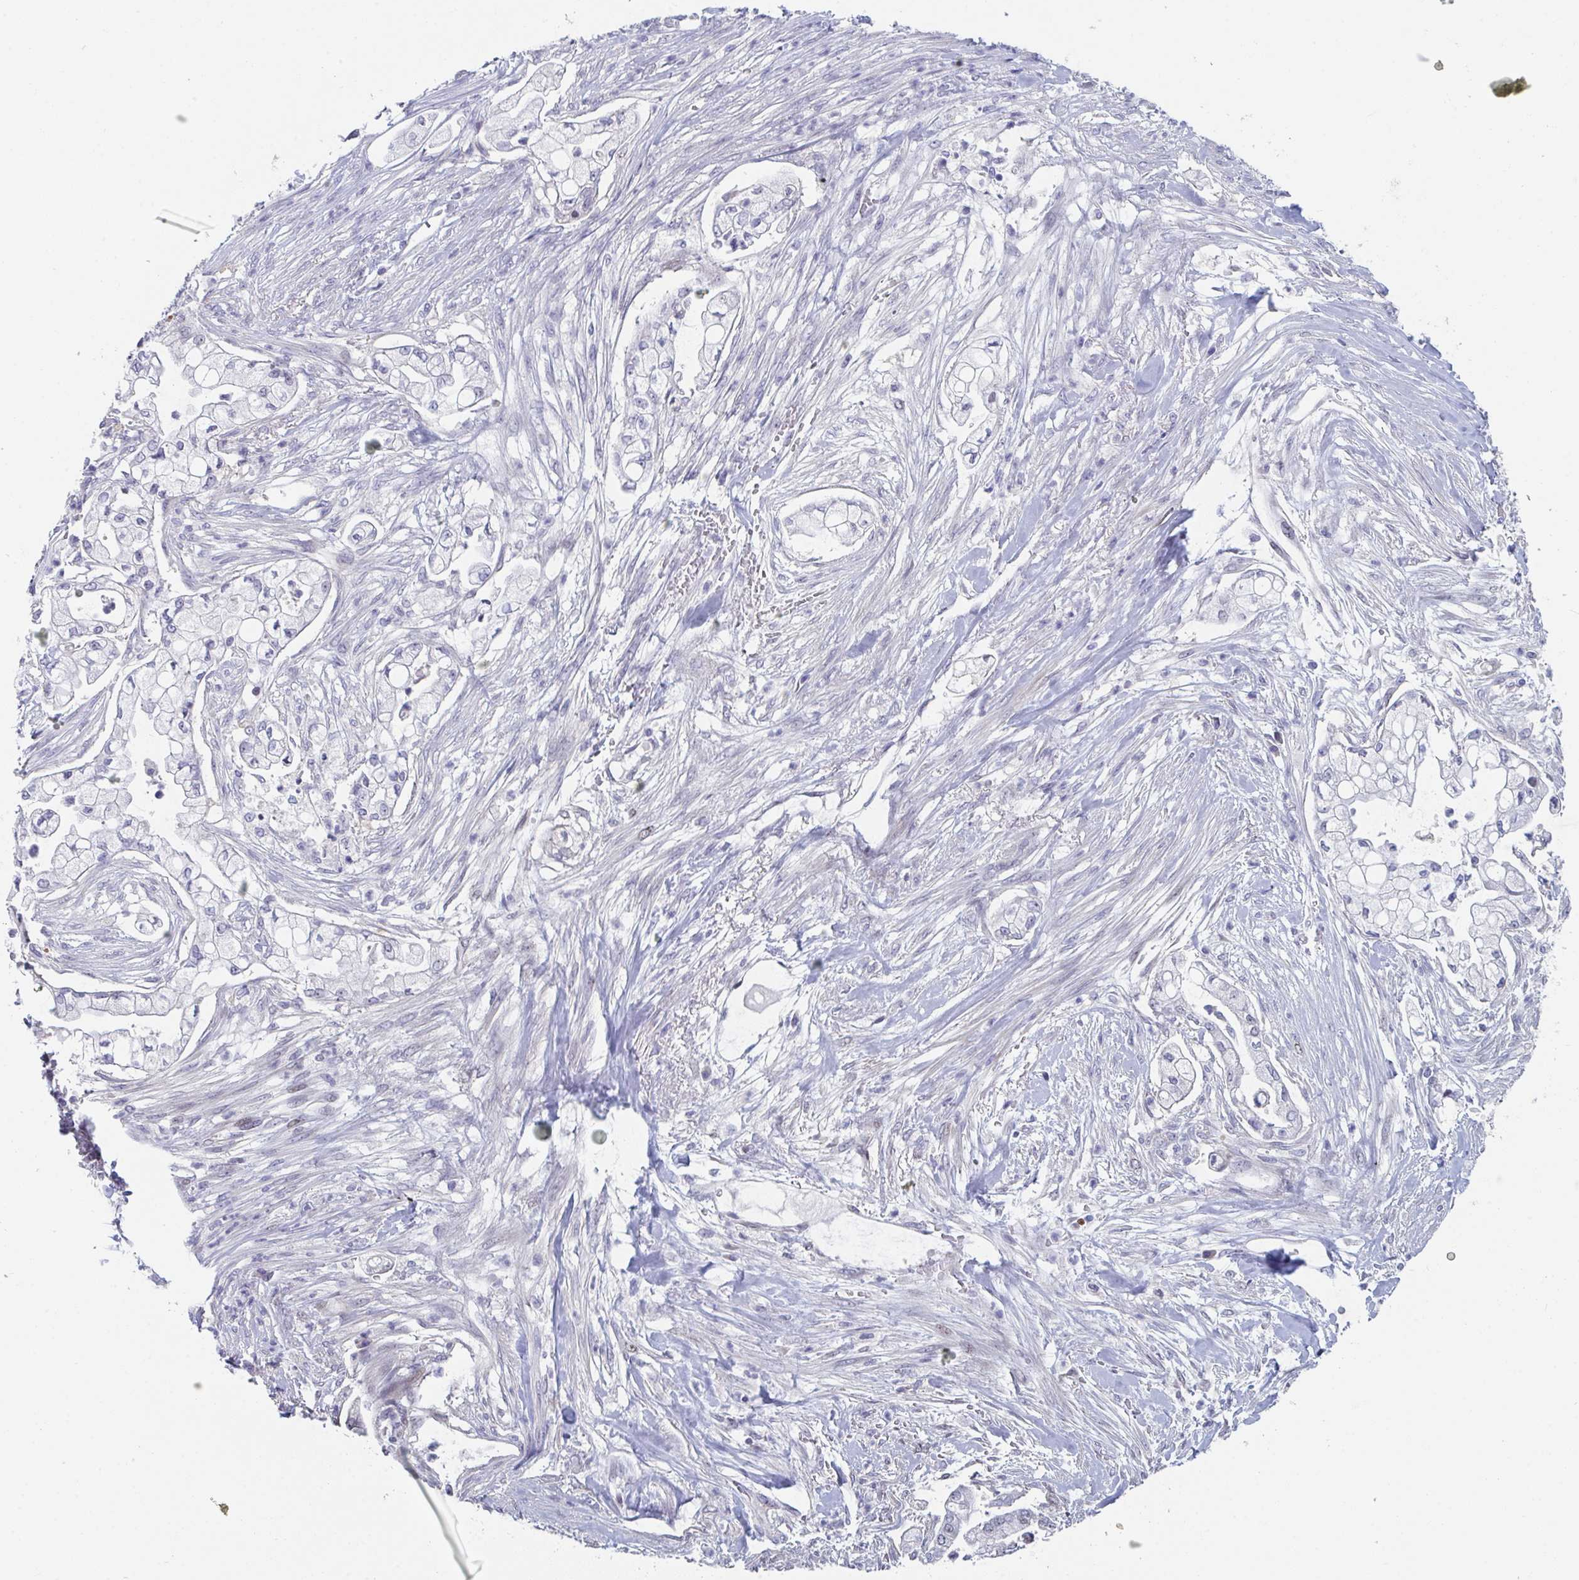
{"staining": {"intensity": "negative", "quantity": "none", "location": "none"}, "tissue": "pancreatic cancer", "cell_type": "Tumor cells", "image_type": "cancer", "snomed": [{"axis": "morphology", "description": "Adenocarcinoma, NOS"}, {"axis": "topography", "description": "Pancreas"}], "caption": "Human pancreatic adenocarcinoma stained for a protein using immunohistochemistry (IHC) shows no staining in tumor cells.", "gene": "CENPT", "patient": {"sex": "female", "age": 69}}